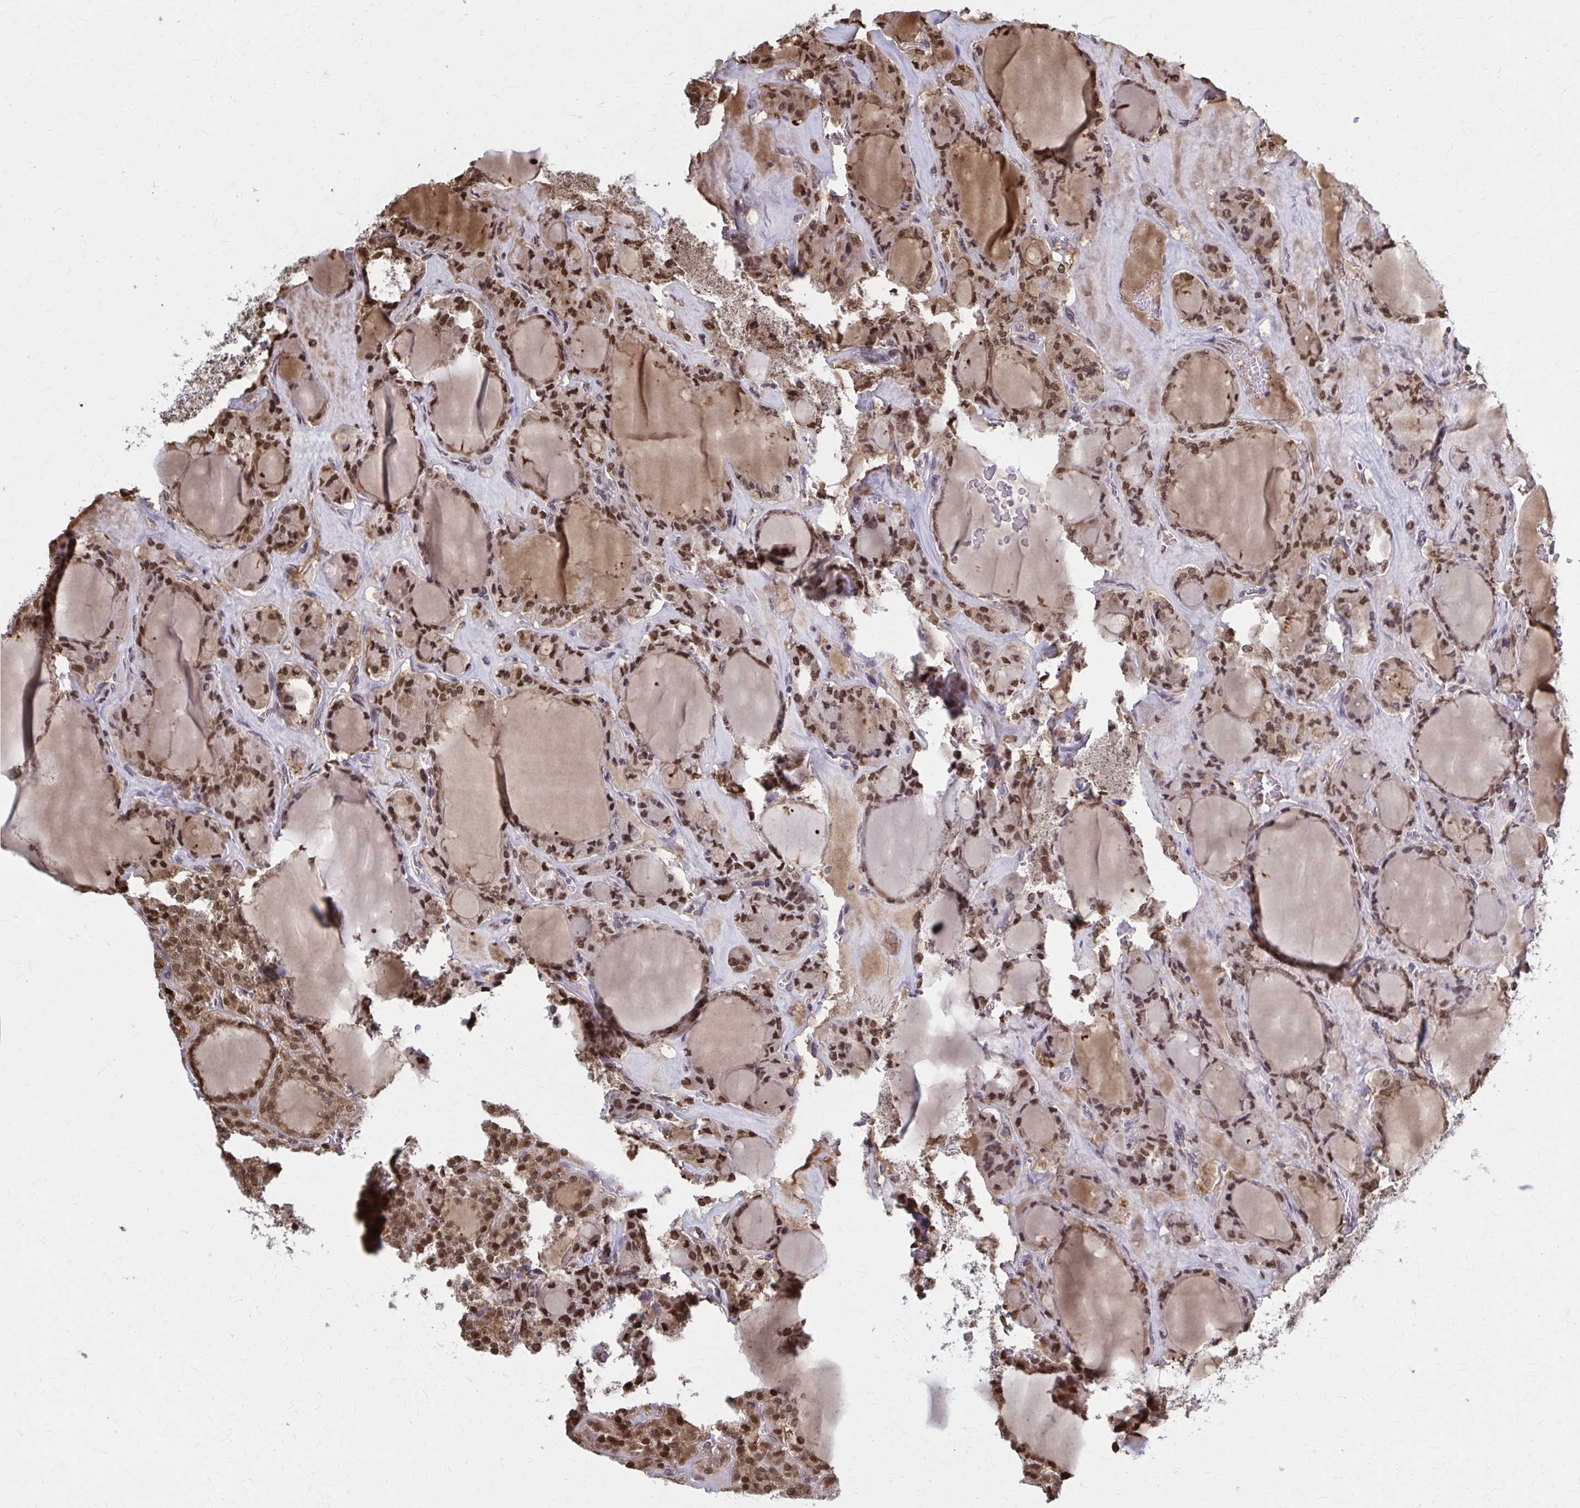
{"staining": {"intensity": "strong", "quantity": ">75%", "location": "cytoplasmic/membranous,nuclear"}, "tissue": "thyroid cancer", "cell_type": "Tumor cells", "image_type": "cancer", "snomed": [{"axis": "morphology", "description": "Follicular adenoma carcinoma, NOS"}, {"axis": "topography", "description": "Thyroid gland"}], "caption": "Human thyroid cancer stained with a brown dye shows strong cytoplasmic/membranous and nuclear positive expression in approximately >75% of tumor cells.", "gene": "MDH1", "patient": {"sex": "female", "age": 63}}